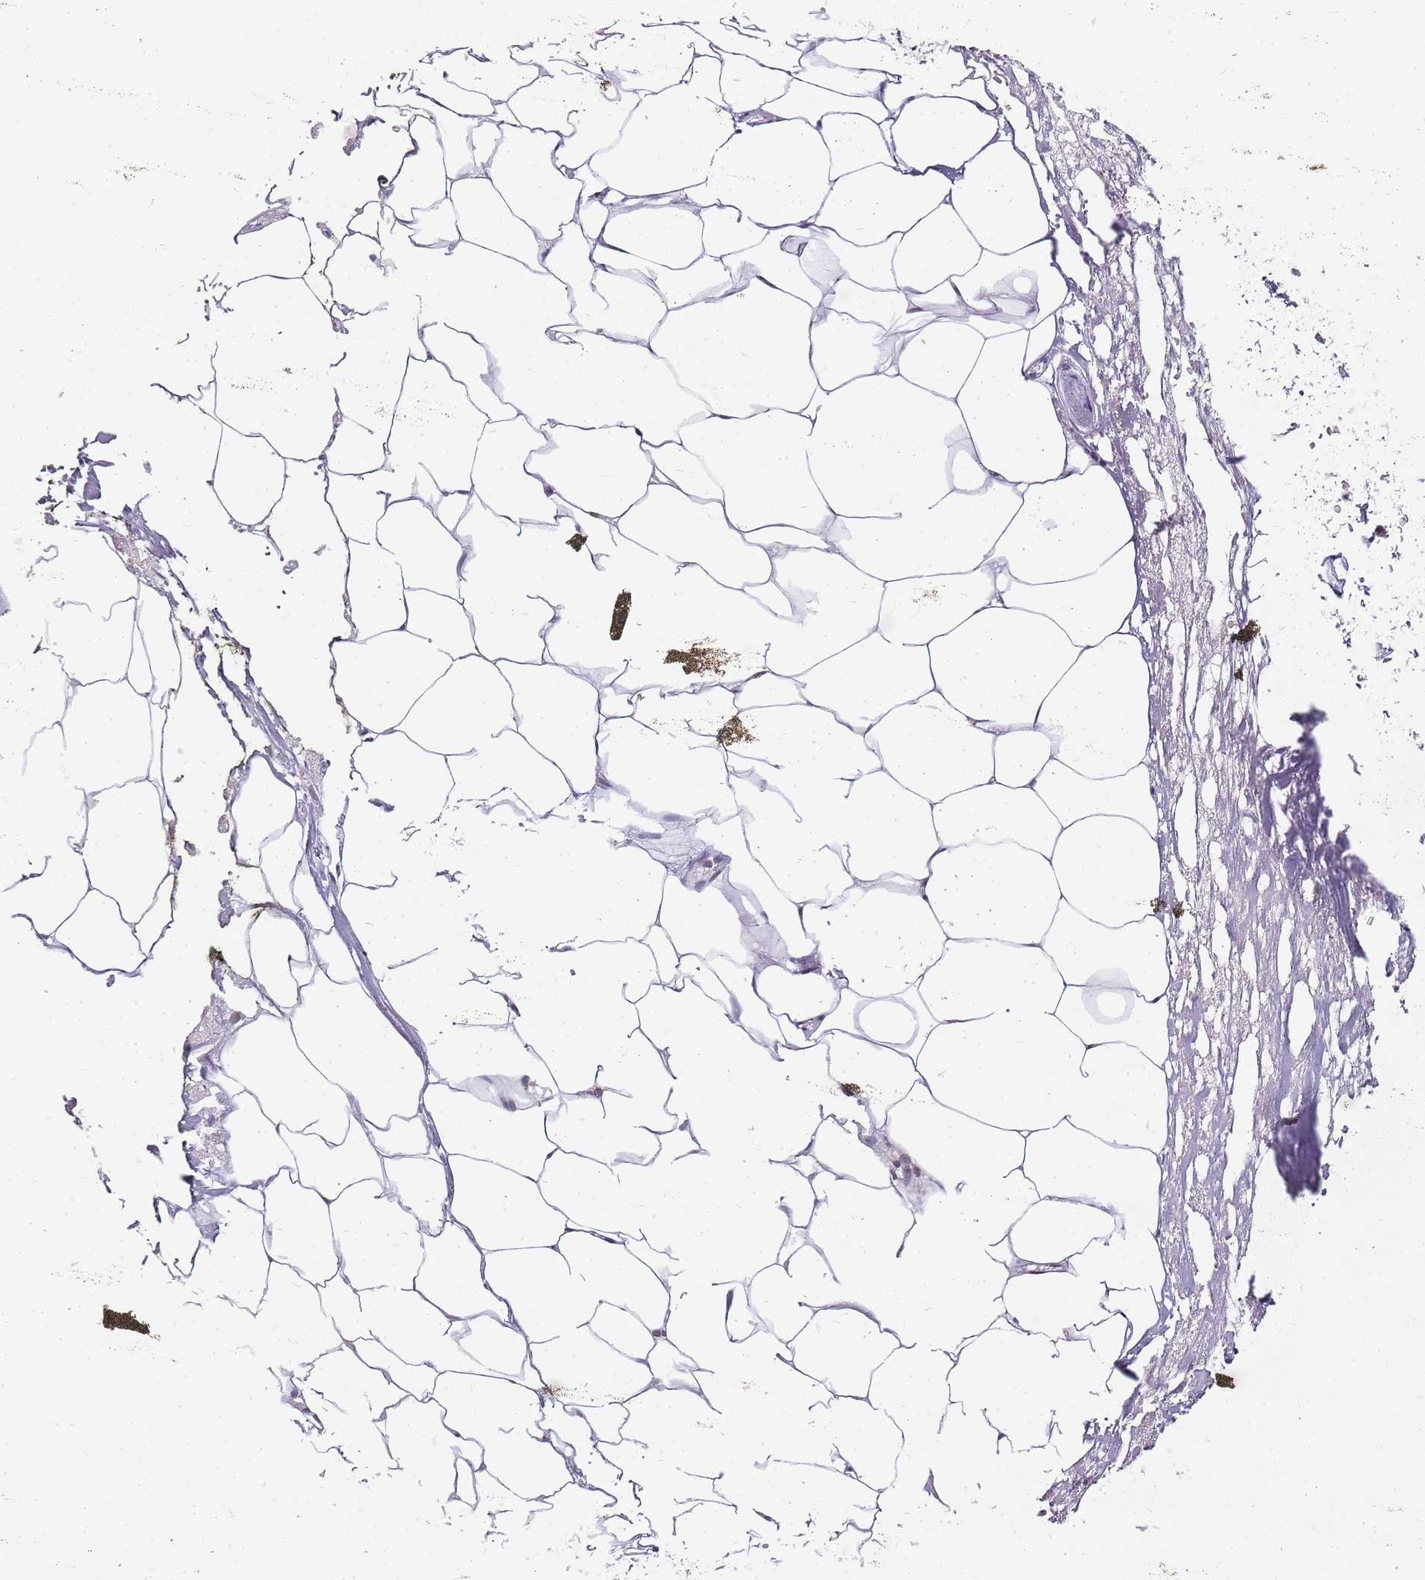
{"staining": {"intensity": "negative", "quantity": "none", "location": "none"}, "tissue": "adipose tissue", "cell_type": "Adipocytes", "image_type": "normal", "snomed": [{"axis": "morphology", "description": "Normal tissue, NOS"}, {"axis": "morphology", "description": "Adenocarcinoma, Low grade"}, {"axis": "topography", "description": "Prostate"}, {"axis": "topography", "description": "Peripheral nerve tissue"}], "caption": "Photomicrograph shows no significant protein expression in adipocytes of unremarkable adipose tissue.", "gene": "JAKMIP1", "patient": {"sex": "male", "age": 63}}